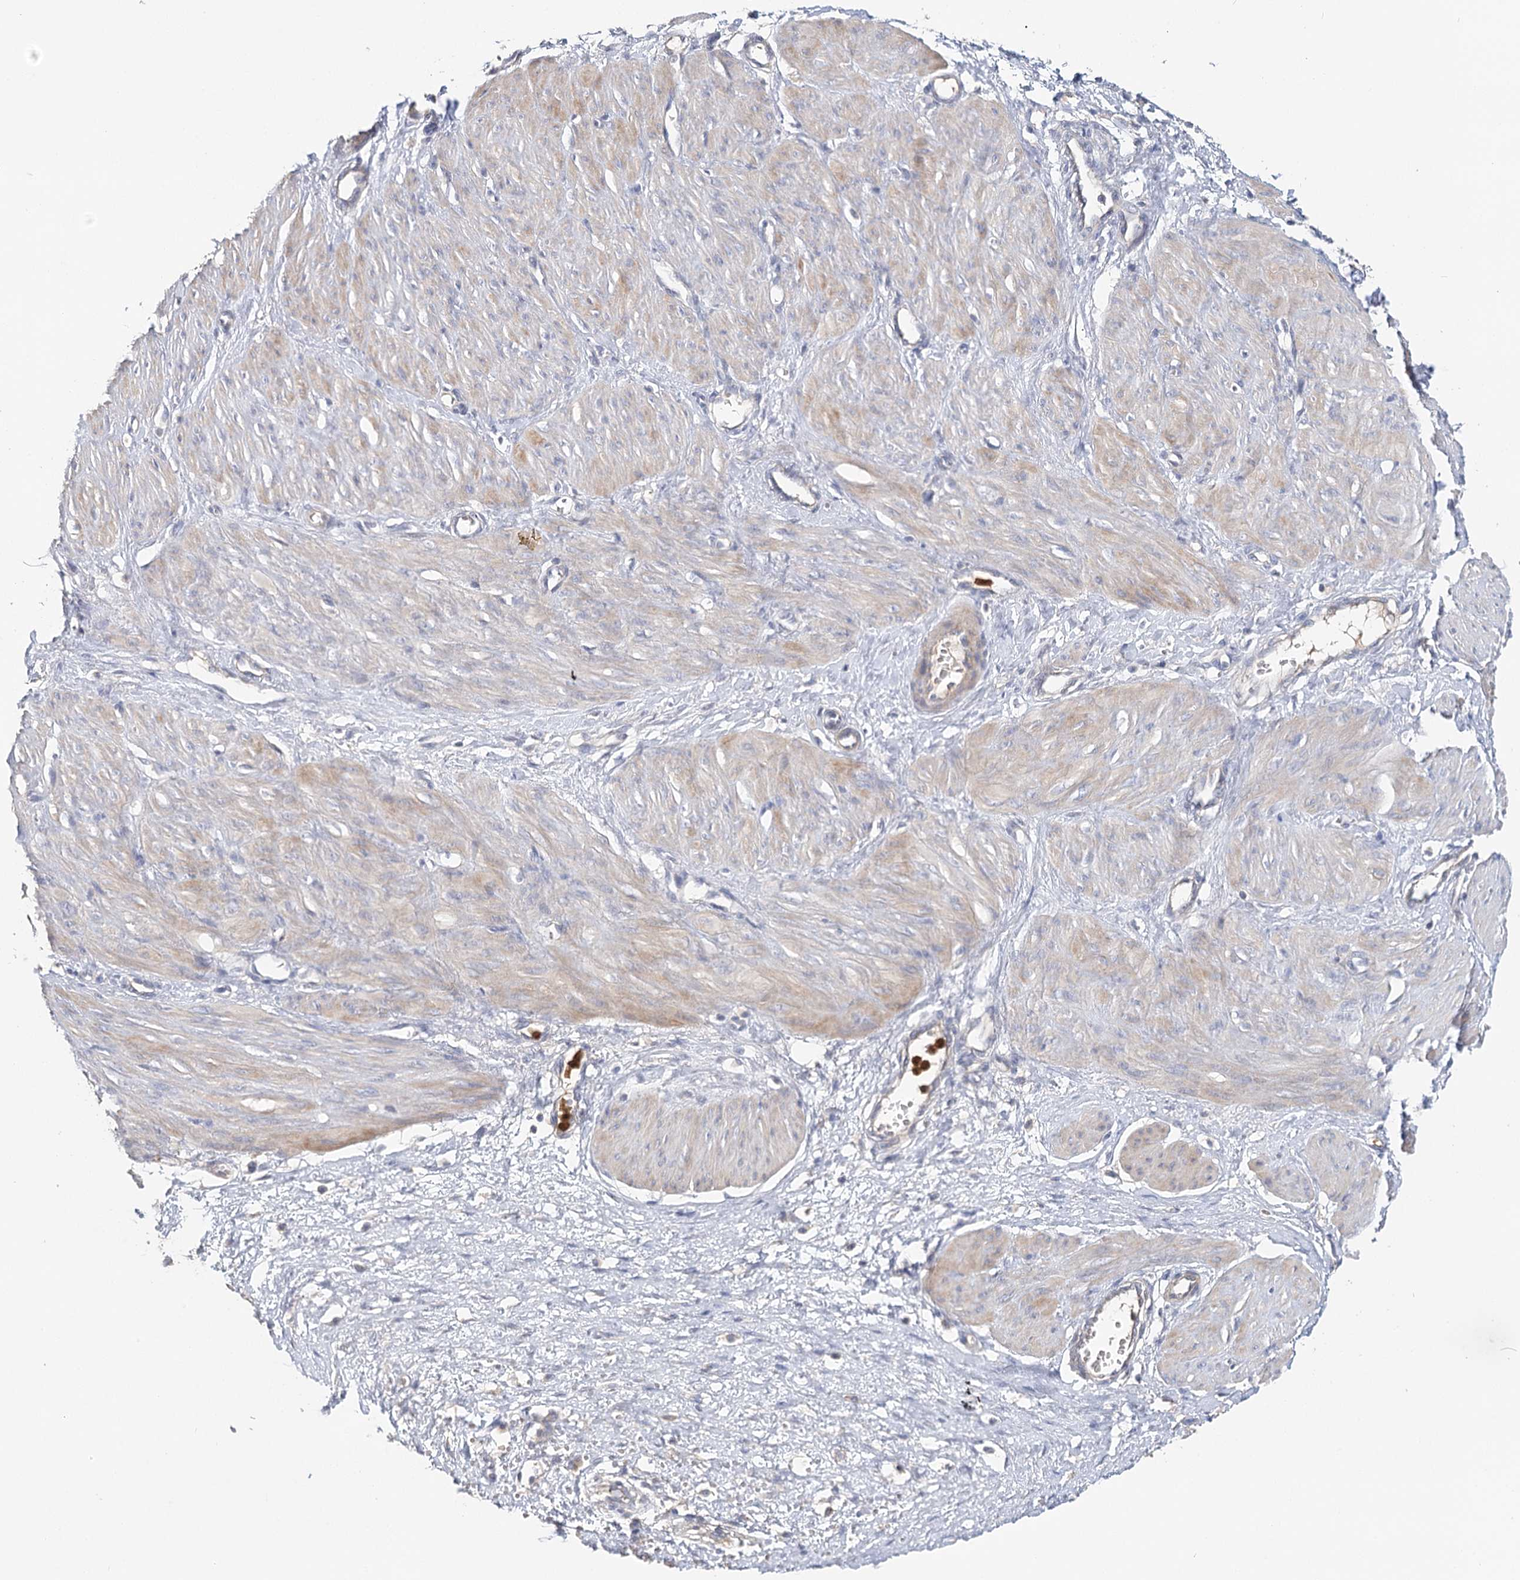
{"staining": {"intensity": "weak", "quantity": "<25%", "location": "cytoplasmic/membranous"}, "tissue": "smooth muscle", "cell_type": "Smooth muscle cells", "image_type": "normal", "snomed": [{"axis": "morphology", "description": "Normal tissue, NOS"}, {"axis": "topography", "description": "Endometrium"}], "caption": "Protein analysis of benign smooth muscle shows no significant positivity in smooth muscle cells.", "gene": "EPB41L5", "patient": {"sex": "female", "age": 33}}